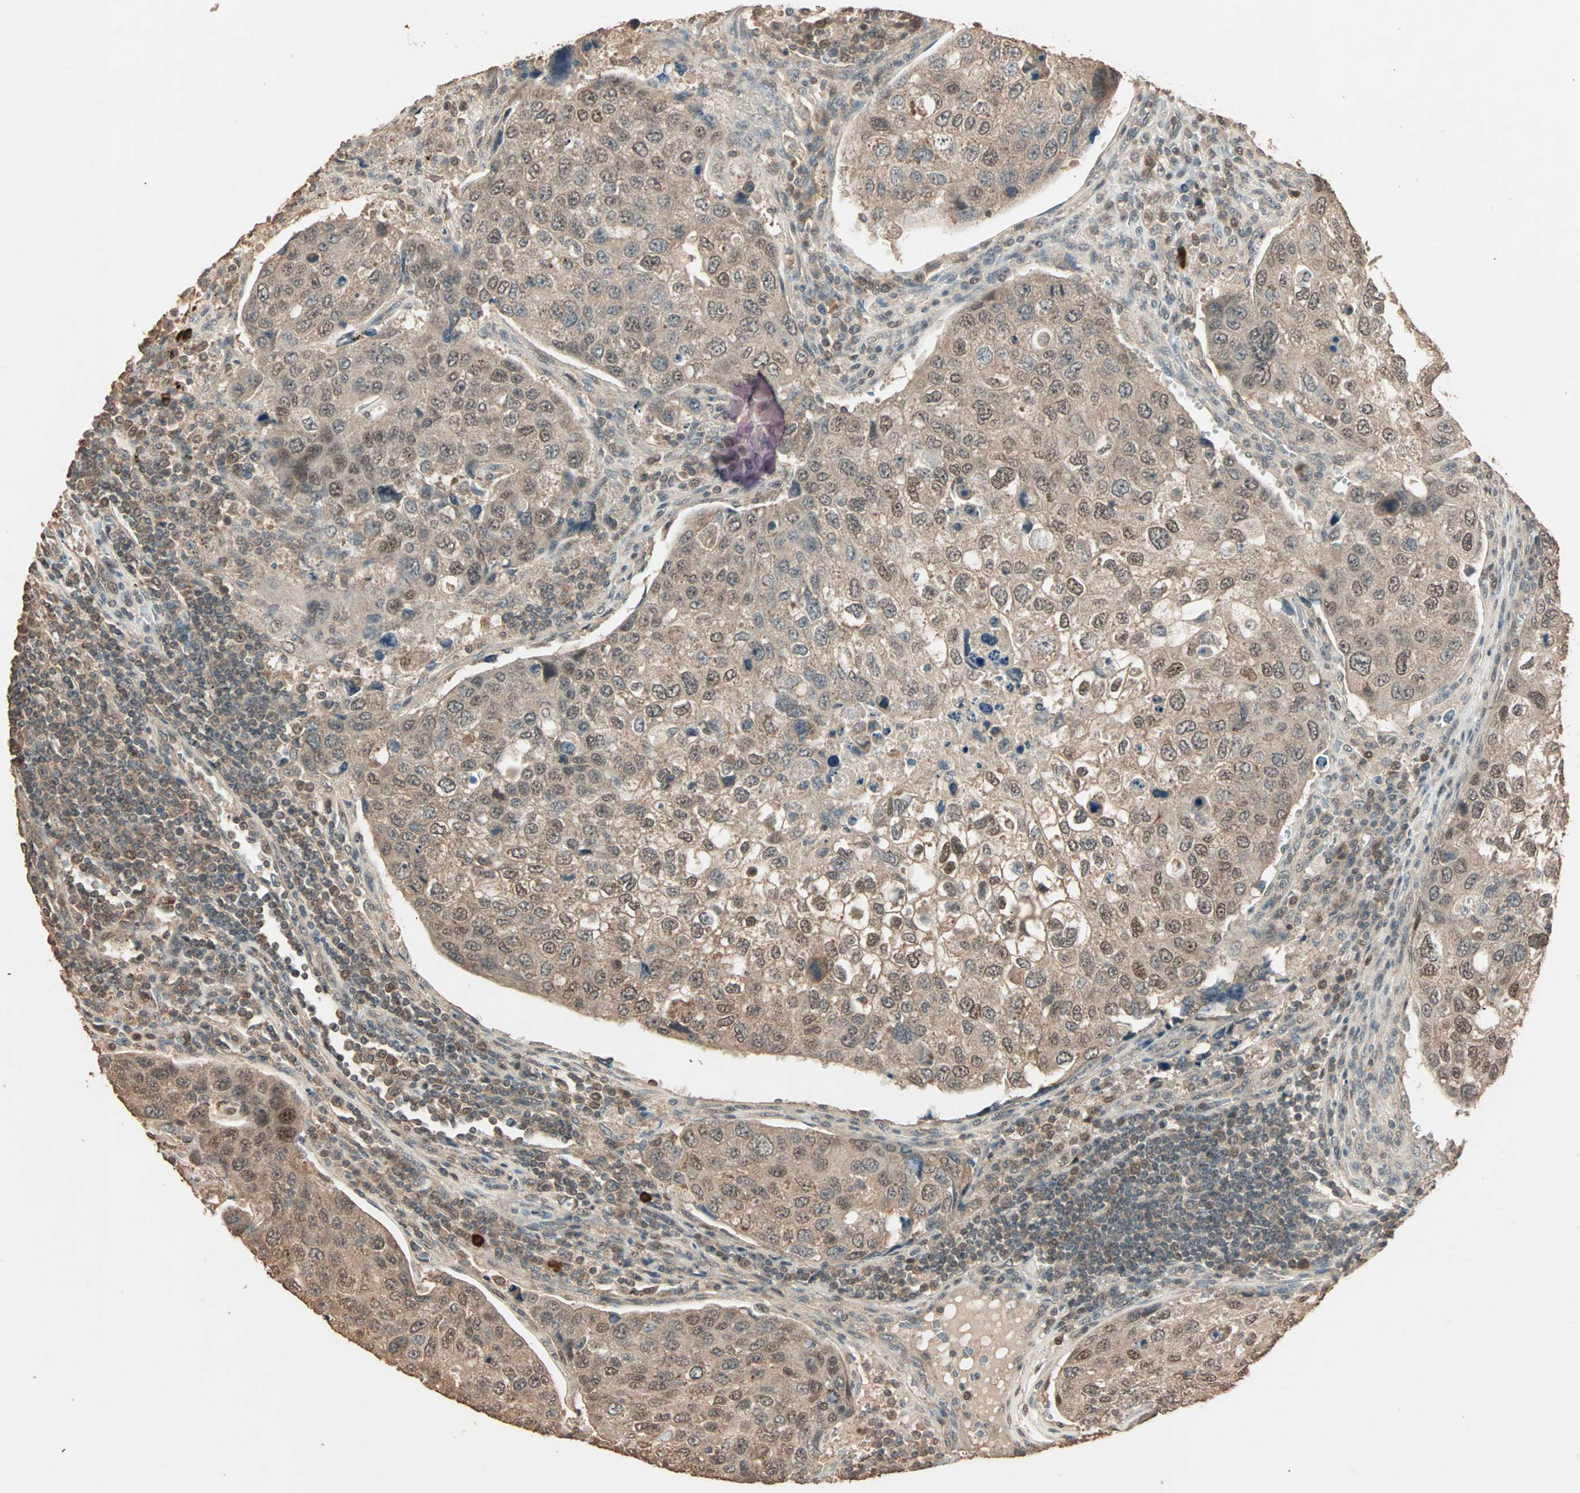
{"staining": {"intensity": "moderate", "quantity": ">75%", "location": "cytoplasmic/membranous,nuclear"}, "tissue": "urothelial cancer", "cell_type": "Tumor cells", "image_type": "cancer", "snomed": [{"axis": "morphology", "description": "Urothelial carcinoma, High grade"}, {"axis": "topography", "description": "Lymph node"}, {"axis": "topography", "description": "Urinary bladder"}], "caption": "Urothelial cancer stained with a protein marker shows moderate staining in tumor cells.", "gene": "ZBTB33", "patient": {"sex": "male", "age": 51}}